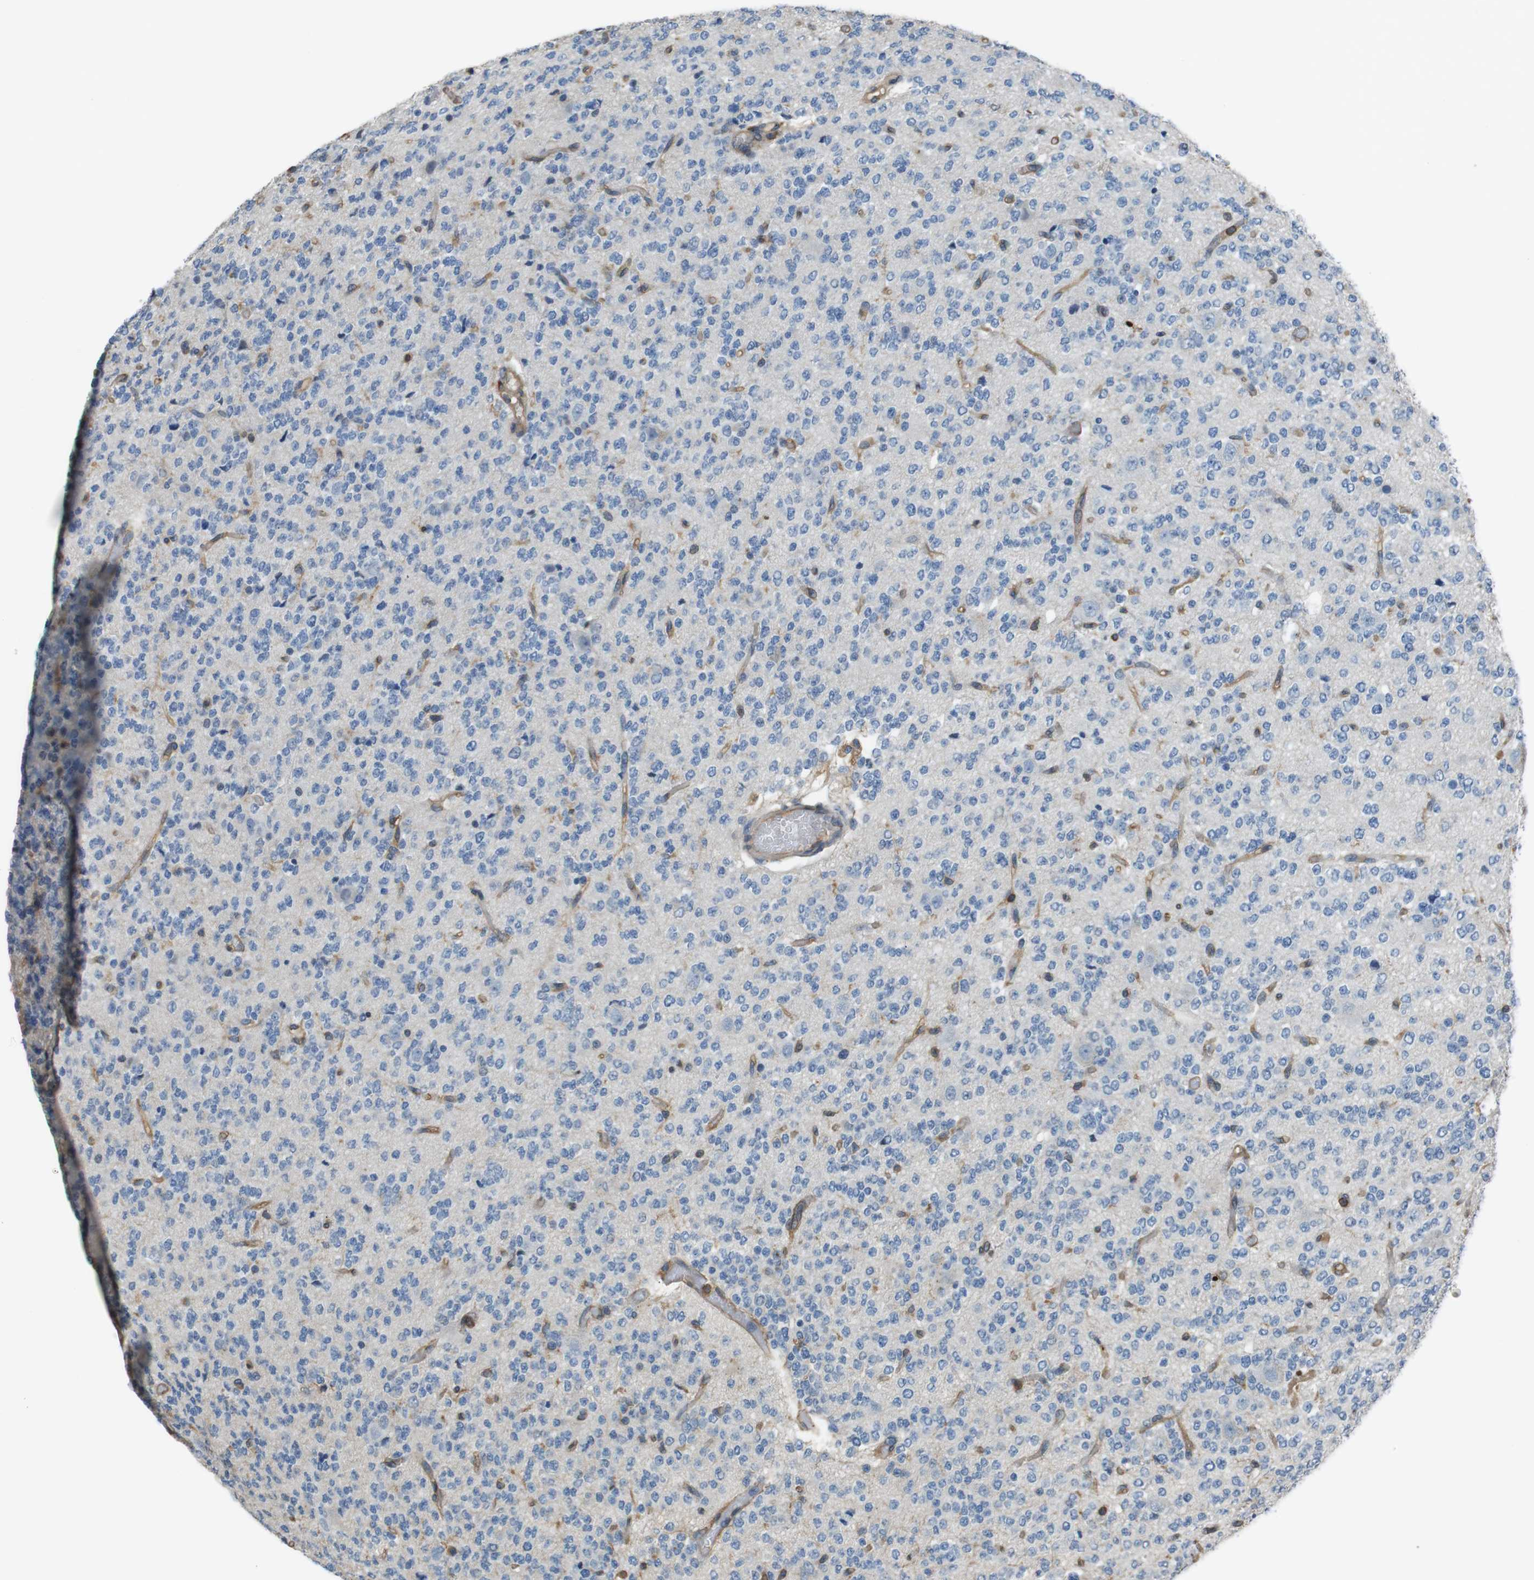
{"staining": {"intensity": "moderate", "quantity": "<25%", "location": "cytoplasmic/membranous"}, "tissue": "glioma", "cell_type": "Tumor cells", "image_type": "cancer", "snomed": [{"axis": "morphology", "description": "Glioma, malignant, Low grade"}, {"axis": "topography", "description": "Brain"}], "caption": "A brown stain shows moderate cytoplasmic/membranous staining of a protein in human glioma tumor cells.", "gene": "FCAR", "patient": {"sex": "male", "age": 38}}